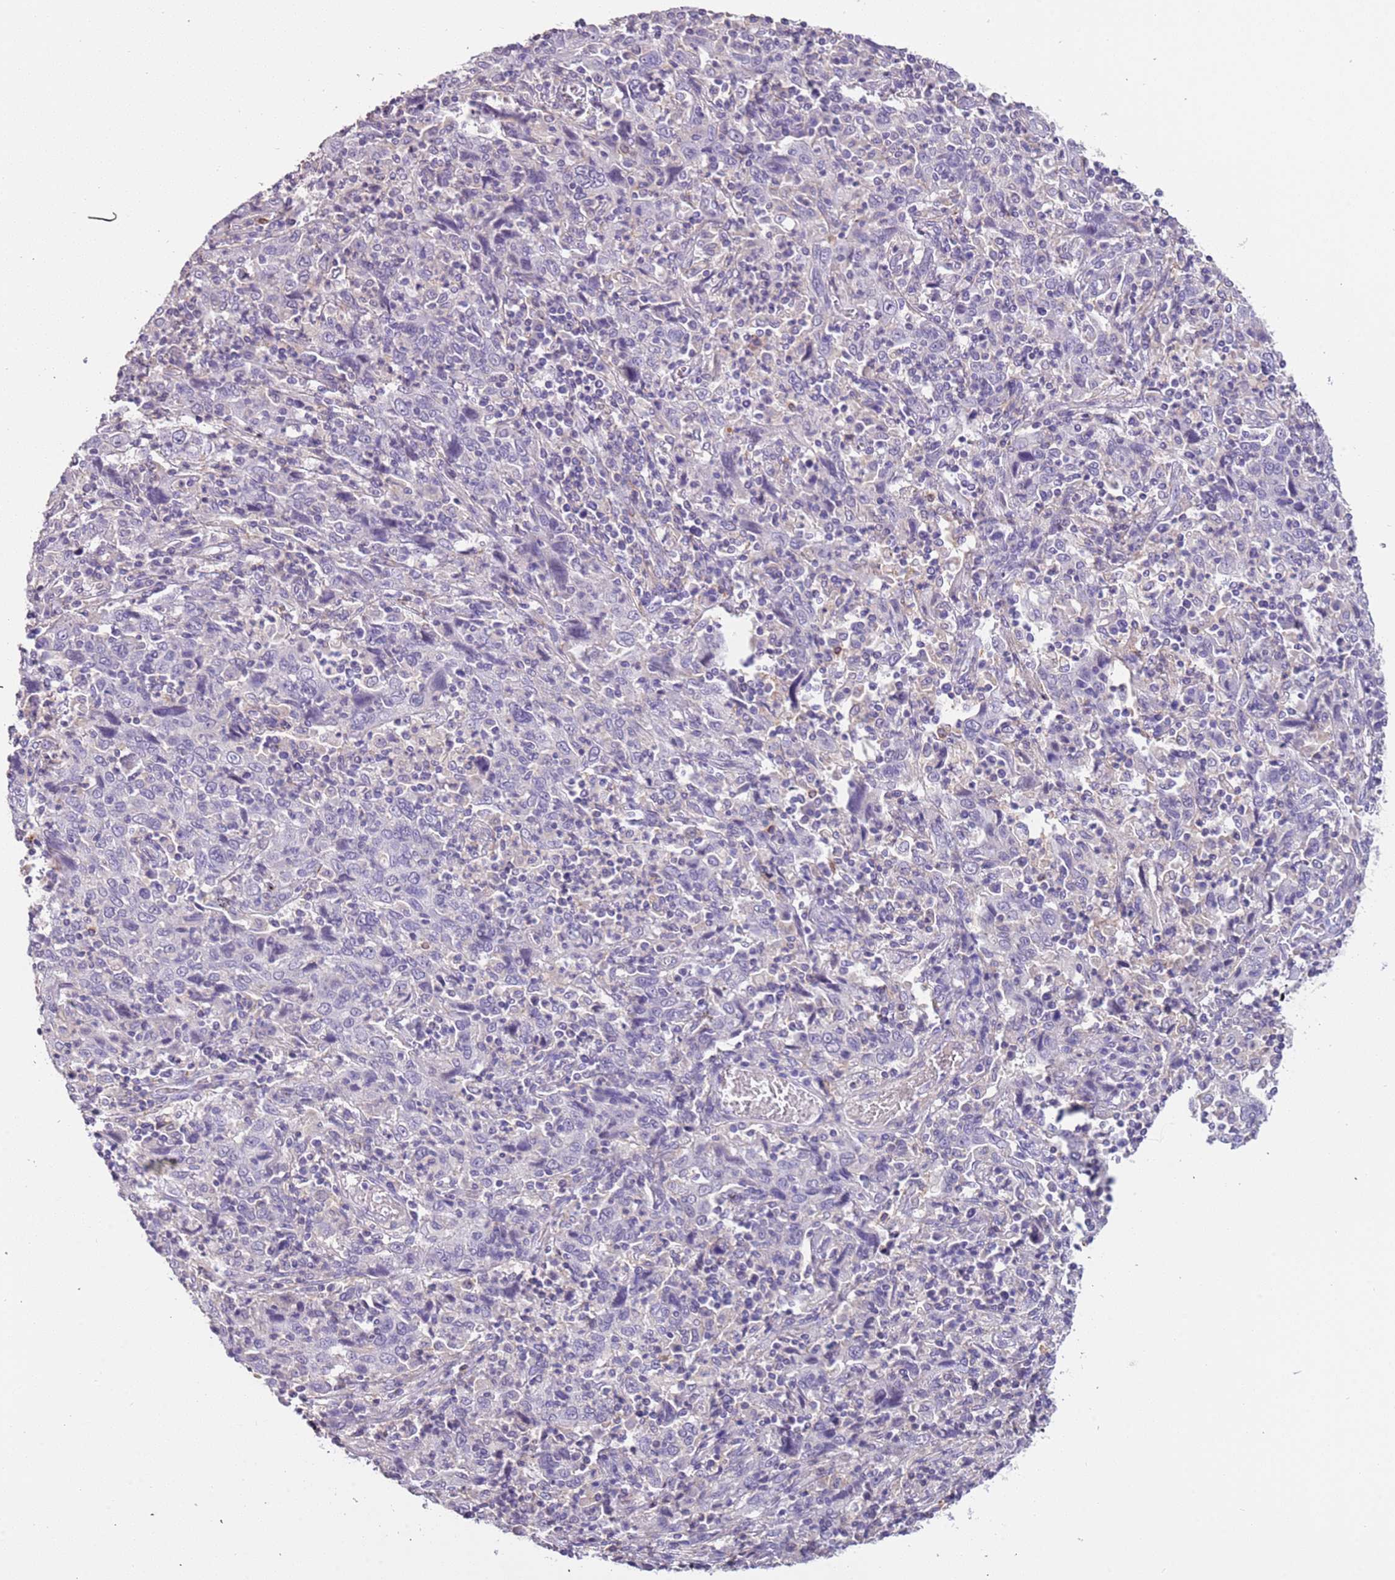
{"staining": {"intensity": "negative", "quantity": "none", "location": "none"}, "tissue": "cervical cancer", "cell_type": "Tumor cells", "image_type": "cancer", "snomed": [{"axis": "morphology", "description": "Squamous cell carcinoma, NOS"}, {"axis": "topography", "description": "Cervix"}], "caption": "DAB (3,3'-diaminobenzidine) immunohistochemical staining of human cervical cancer displays no significant expression in tumor cells.", "gene": "PCGF2", "patient": {"sex": "female", "age": 46}}